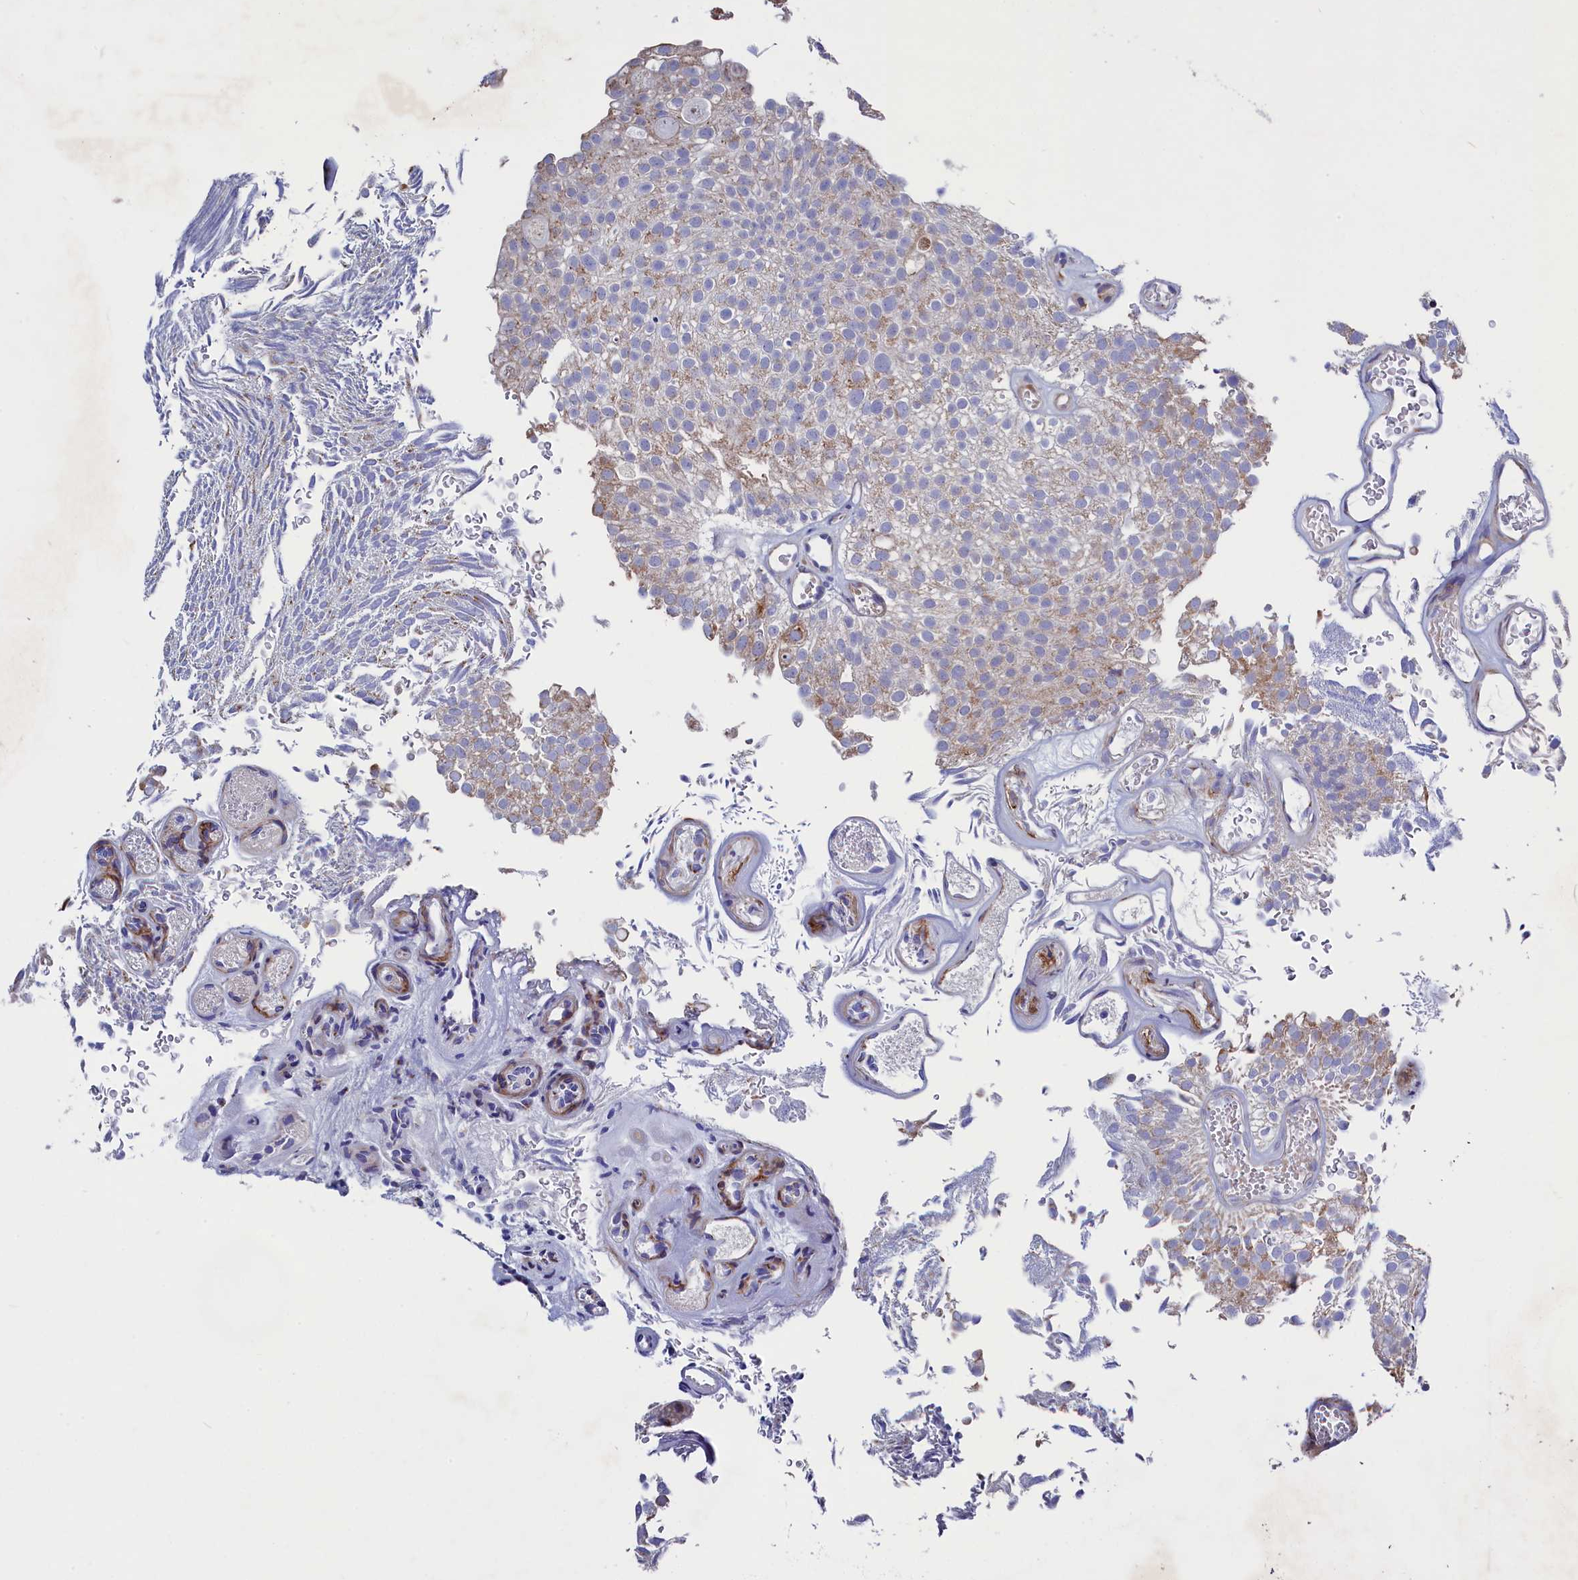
{"staining": {"intensity": "moderate", "quantity": "<25%", "location": "cytoplasmic/membranous"}, "tissue": "urothelial cancer", "cell_type": "Tumor cells", "image_type": "cancer", "snomed": [{"axis": "morphology", "description": "Urothelial carcinoma, Low grade"}, {"axis": "topography", "description": "Urinary bladder"}], "caption": "The photomicrograph demonstrates a brown stain indicating the presence of a protein in the cytoplasmic/membranous of tumor cells in urothelial carcinoma (low-grade). Nuclei are stained in blue.", "gene": "GPR108", "patient": {"sex": "male", "age": 78}}